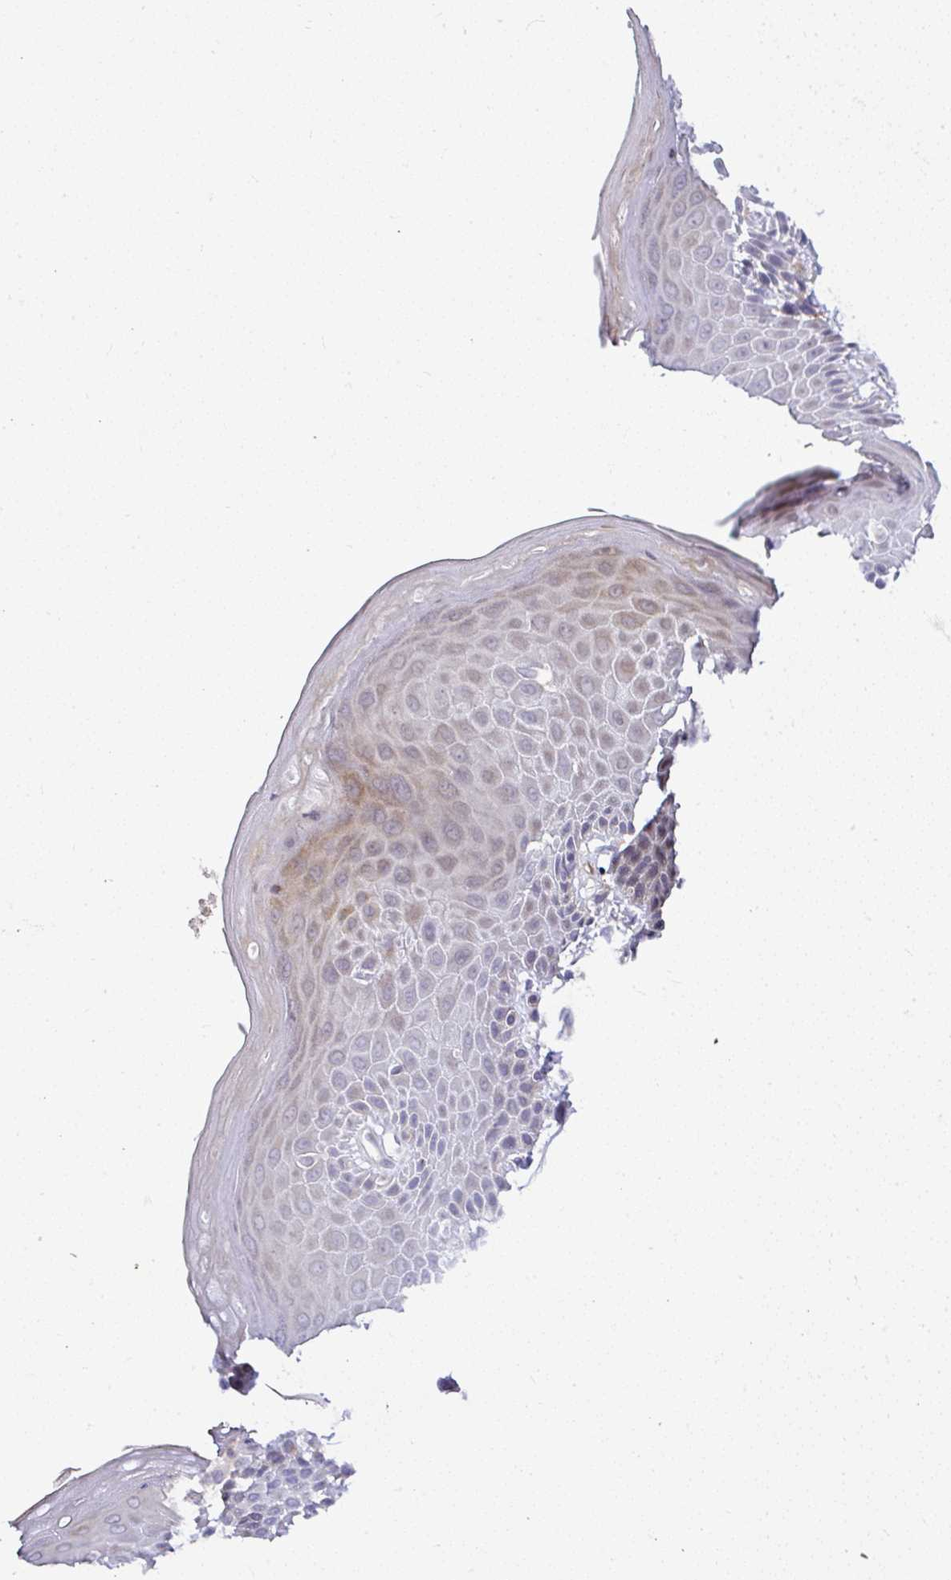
{"staining": {"intensity": "weak", "quantity": "<25%", "location": "cytoplasmic/membranous"}, "tissue": "skin", "cell_type": "Epidermal cells", "image_type": "normal", "snomed": [{"axis": "morphology", "description": "Normal tissue, NOS"}, {"axis": "topography", "description": "Peripheral nerve tissue"}], "caption": "Immunohistochemistry image of normal human skin stained for a protein (brown), which exhibits no staining in epidermal cells.", "gene": "DEPDC5", "patient": {"sex": "male", "age": 51}}